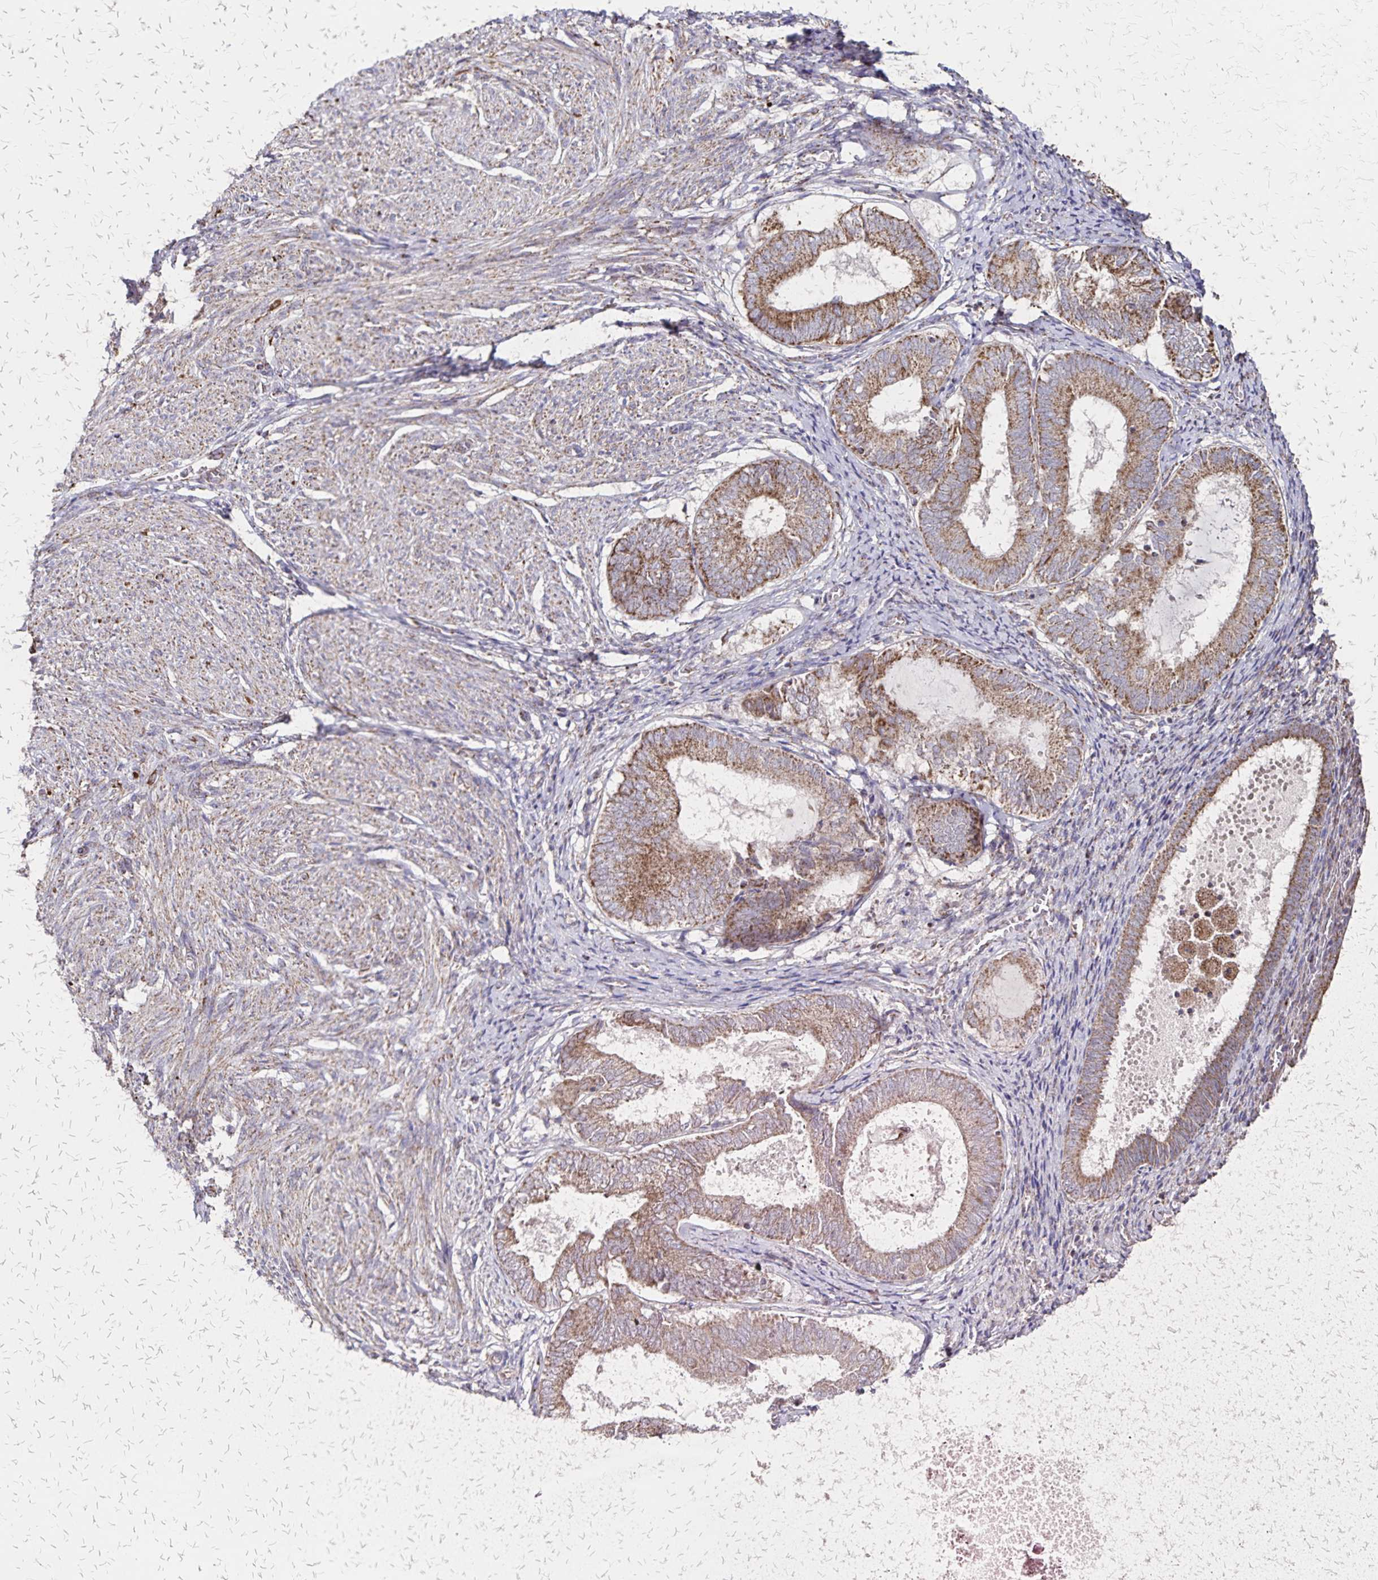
{"staining": {"intensity": "moderate", "quantity": "25%-75%", "location": "cytoplasmic/membranous"}, "tissue": "endometrium", "cell_type": "Cells in endometrial stroma", "image_type": "normal", "snomed": [{"axis": "morphology", "description": "Normal tissue, NOS"}, {"axis": "topography", "description": "Endometrium"}], "caption": "Immunohistochemical staining of unremarkable endometrium shows 25%-75% levels of moderate cytoplasmic/membranous protein staining in about 25%-75% of cells in endometrial stroma. (Stains: DAB in brown, nuclei in blue, Microscopy: brightfield microscopy at high magnification).", "gene": "NFS1", "patient": {"sex": "female", "age": 50}}